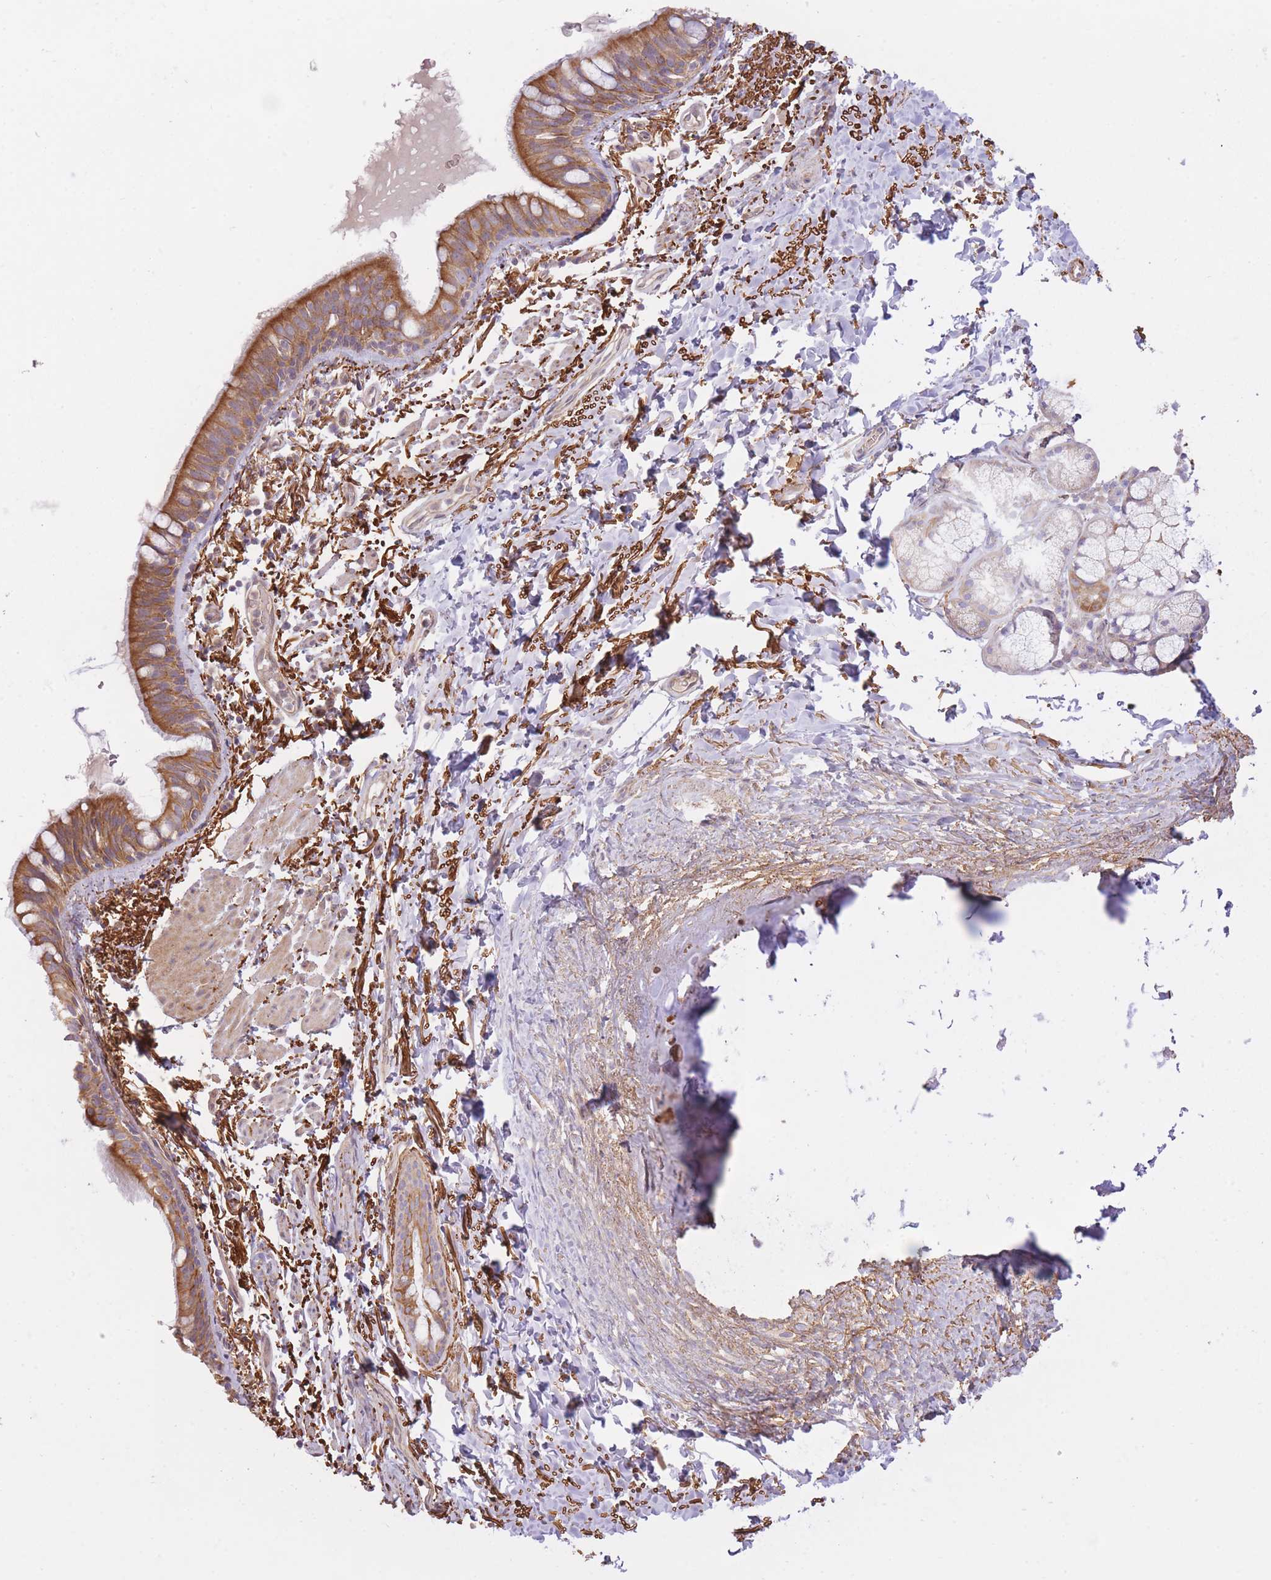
{"staining": {"intensity": "moderate", "quantity": ">75%", "location": "cytoplasmic/membranous"}, "tissue": "bronchus", "cell_type": "Respiratory epithelial cells", "image_type": "normal", "snomed": [{"axis": "morphology", "description": "Normal tissue, NOS"}, {"axis": "topography", "description": "Bronchus"}], "caption": "A photomicrograph of bronchus stained for a protein demonstrates moderate cytoplasmic/membranous brown staining in respiratory epithelial cells. (DAB (3,3'-diaminobenzidine) IHC, brown staining for protein, blue staining for nuclei).", "gene": "REV1", "patient": {"sex": "male", "age": 70}}